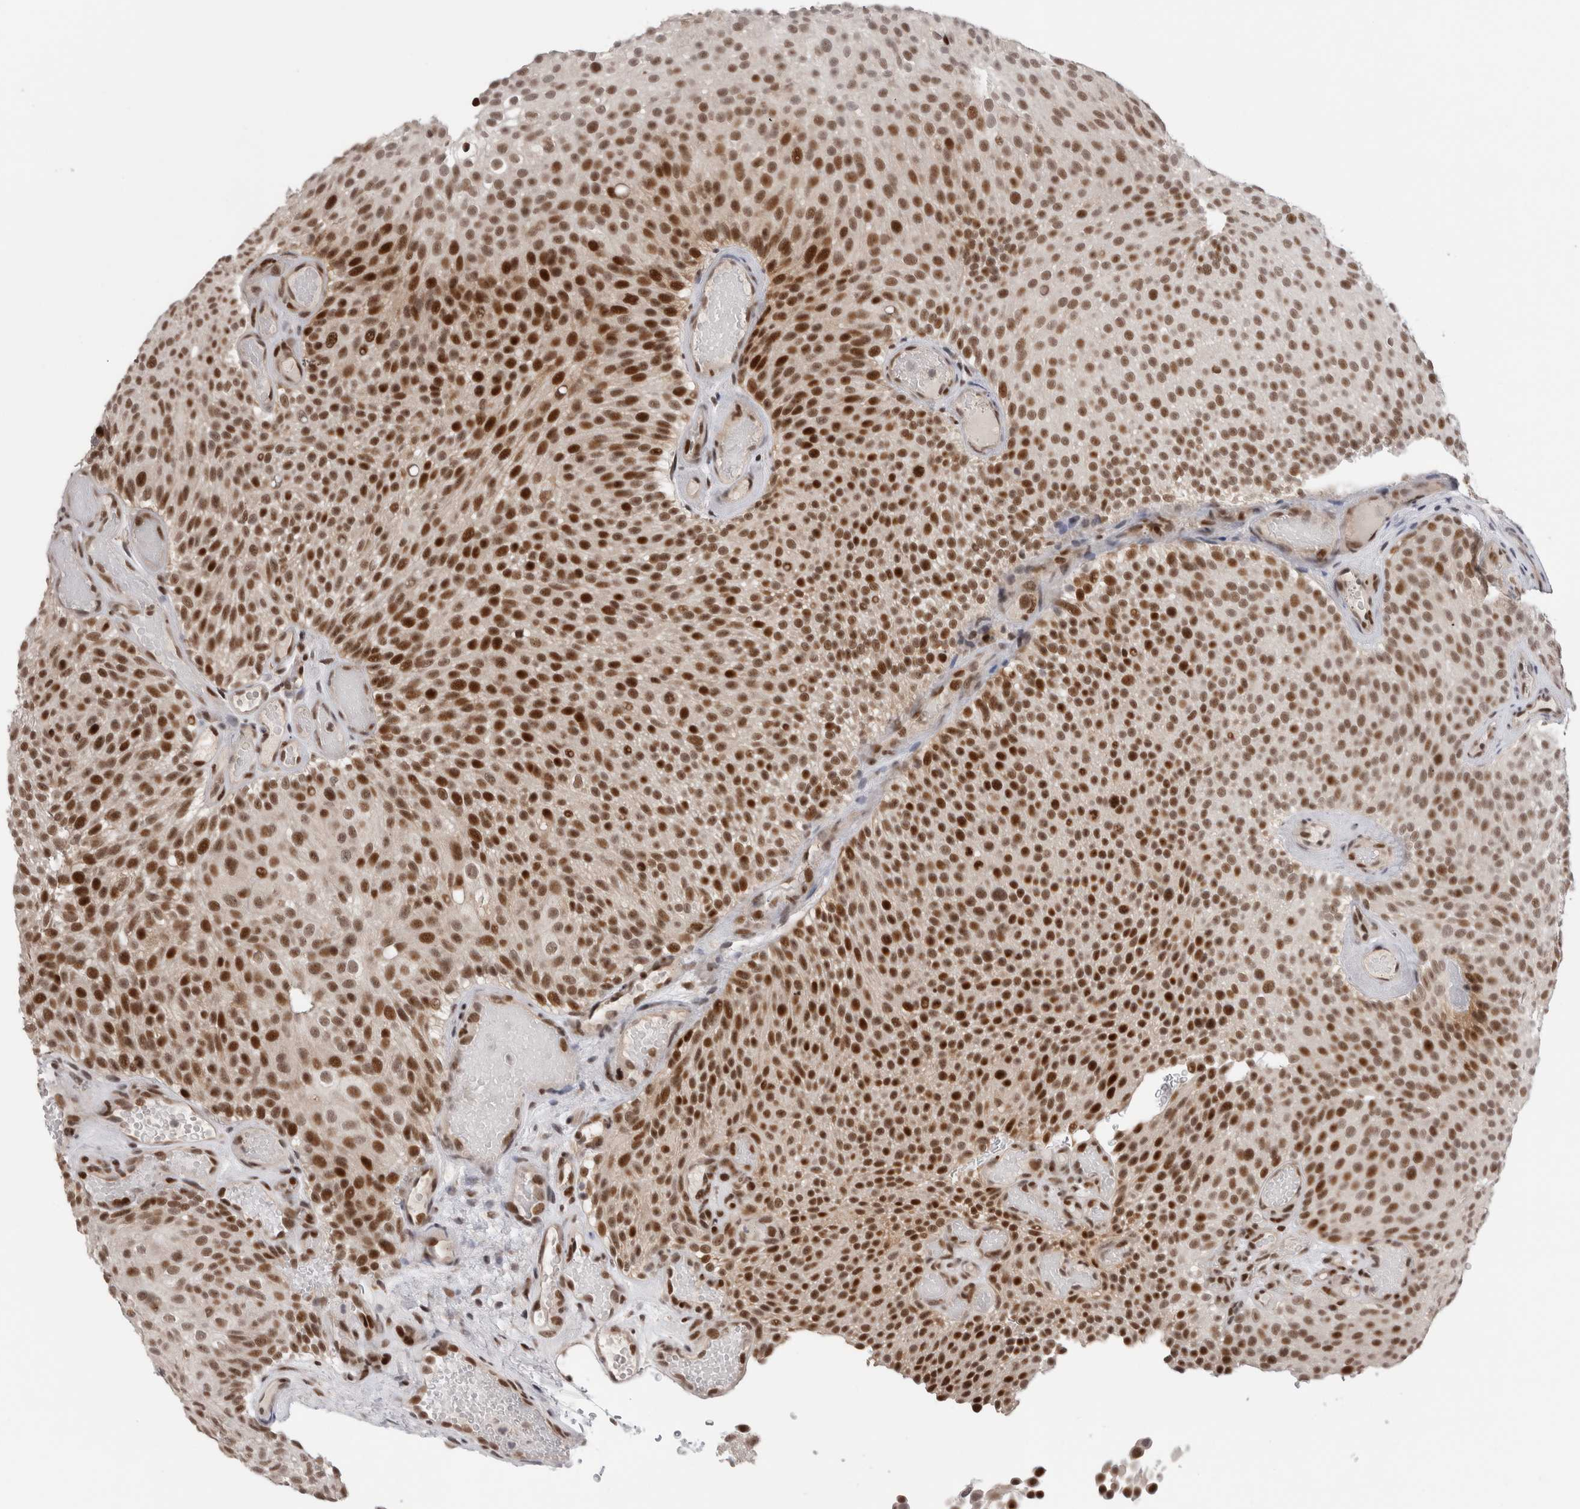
{"staining": {"intensity": "strong", "quantity": ">75%", "location": "nuclear"}, "tissue": "urothelial cancer", "cell_type": "Tumor cells", "image_type": "cancer", "snomed": [{"axis": "morphology", "description": "Urothelial carcinoma, Low grade"}, {"axis": "topography", "description": "Urinary bladder"}], "caption": "High-power microscopy captured an IHC histopathology image of urothelial cancer, revealing strong nuclear staining in approximately >75% of tumor cells.", "gene": "ZNF521", "patient": {"sex": "male", "age": 78}}